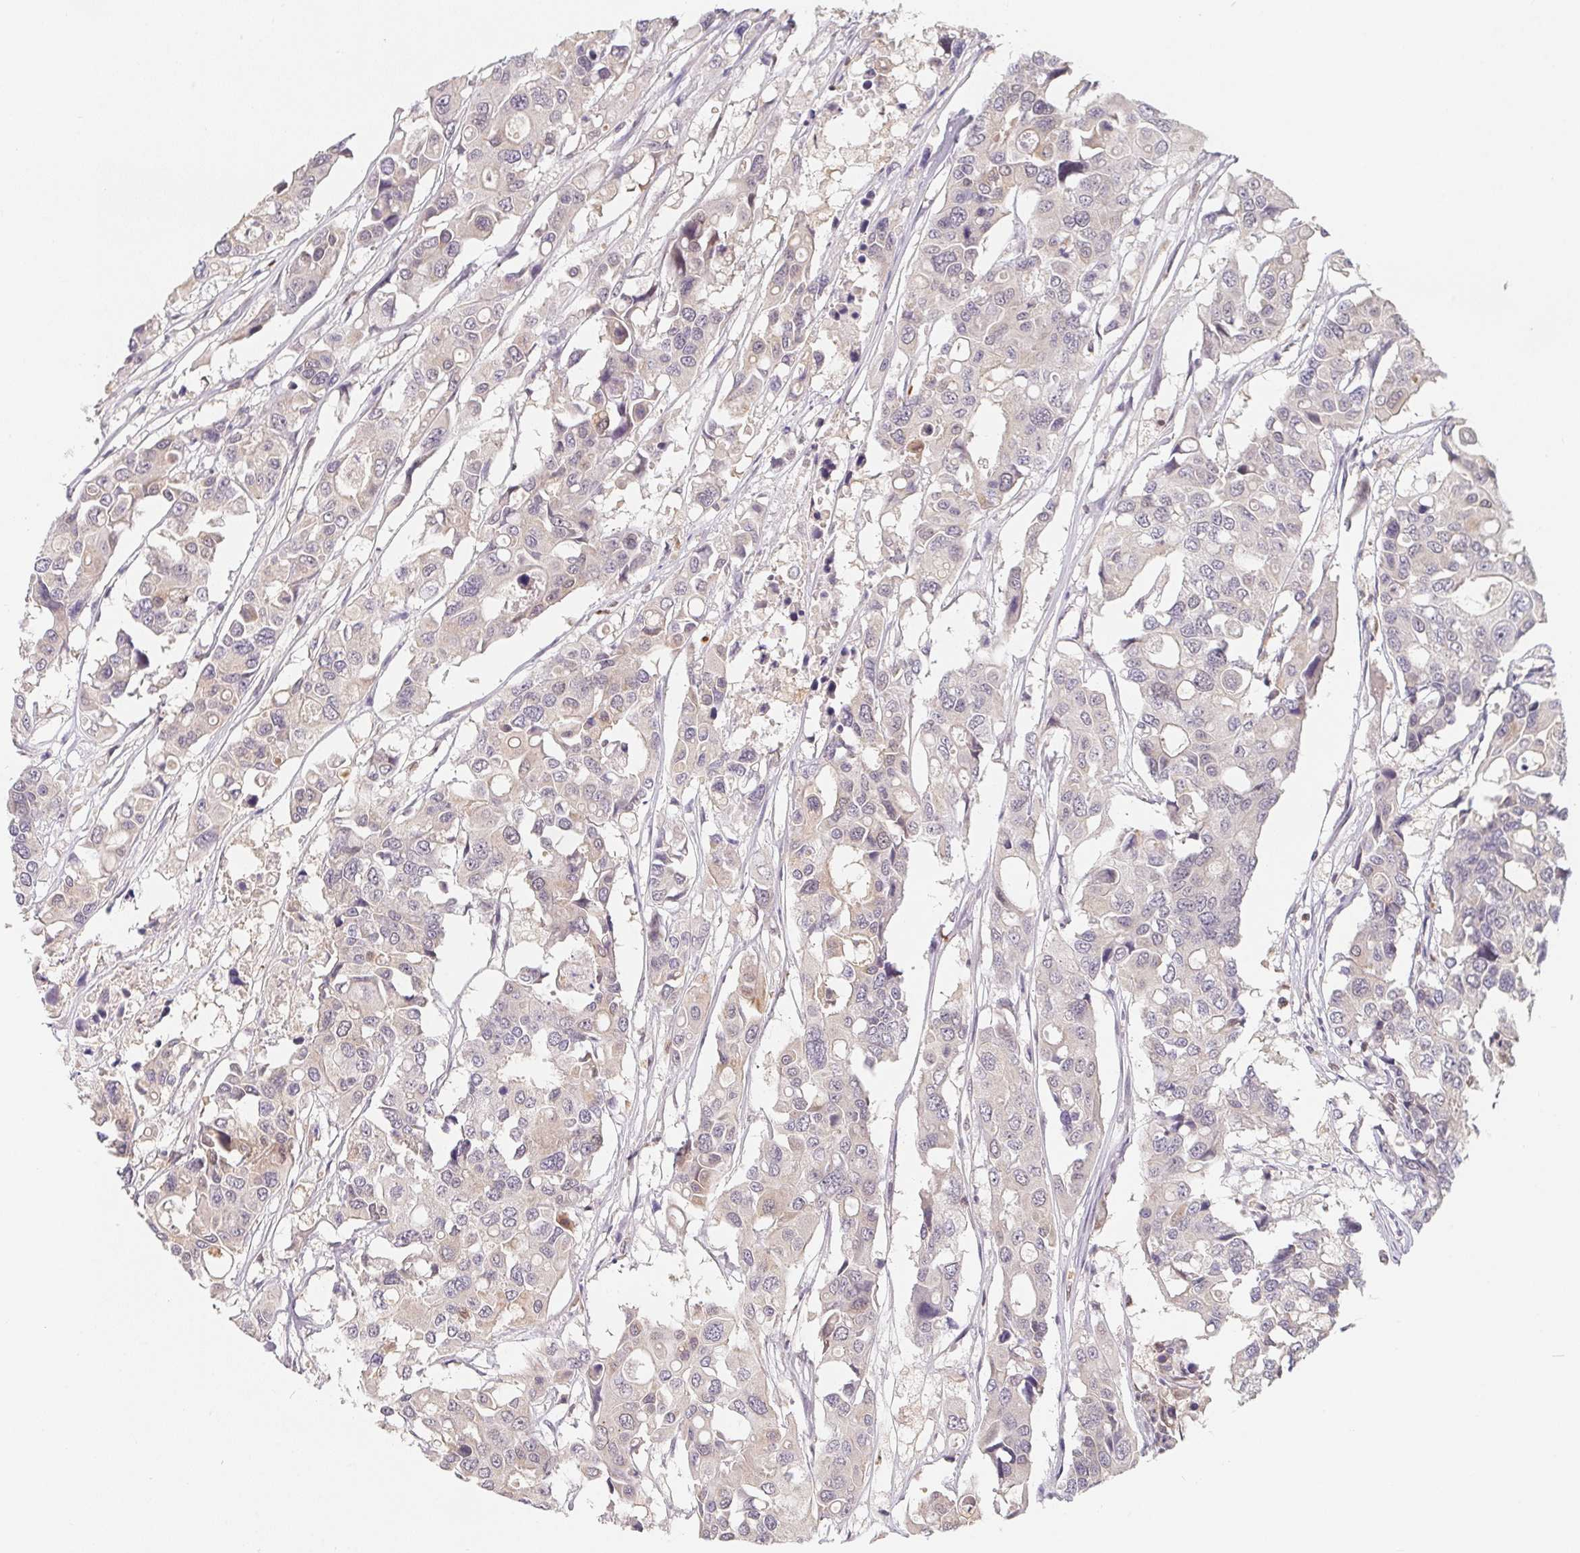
{"staining": {"intensity": "negative", "quantity": "none", "location": "none"}, "tissue": "colorectal cancer", "cell_type": "Tumor cells", "image_type": "cancer", "snomed": [{"axis": "morphology", "description": "Adenocarcinoma, NOS"}, {"axis": "topography", "description": "Colon"}], "caption": "Tumor cells are negative for protein expression in human colorectal cancer. (Immunohistochemistry, brightfield microscopy, high magnification).", "gene": "ANKRD13A", "patient": {"sex": "male", "age": 77}}